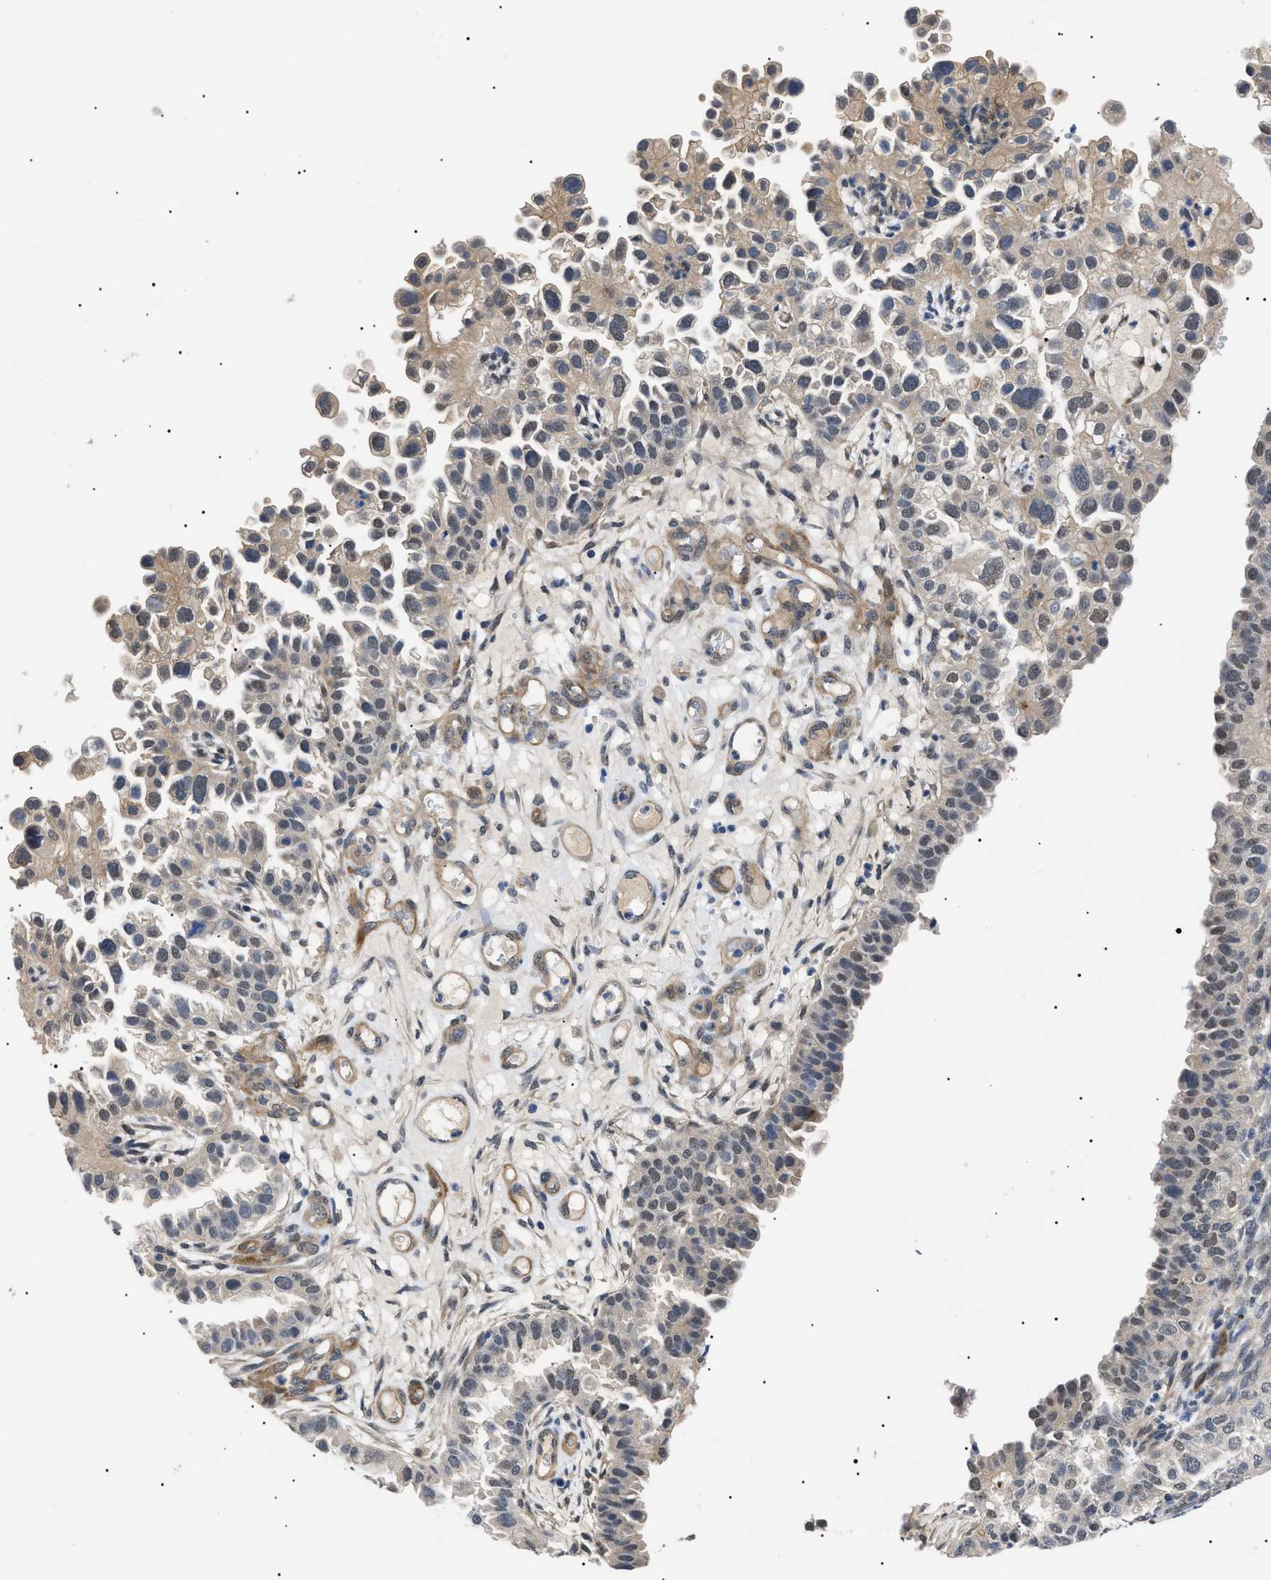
{"staining": {"intensity": "weak", "quantity": ">75%", "location": "cytoplasmic/membranous"}, "tissue": "endometrial cancer", "cell_type": "Tumor cells", "image_type": "cancer", "snomed": [{"axis": "morphology", "description": "Adenocarcinoma, NOS"}, {"axis": "topography", "description": "Endometrium"}], "caption": "Tumor cells reveal weak cytoplasmic/membranous staining in about >75% of cells in endometrial cancer. Immunohistochemistry (ihc) stains the protein in brown and the nuclei are stained blue.", "gene": "CRCP", "patient": {"sex": "female", "age": 85}}